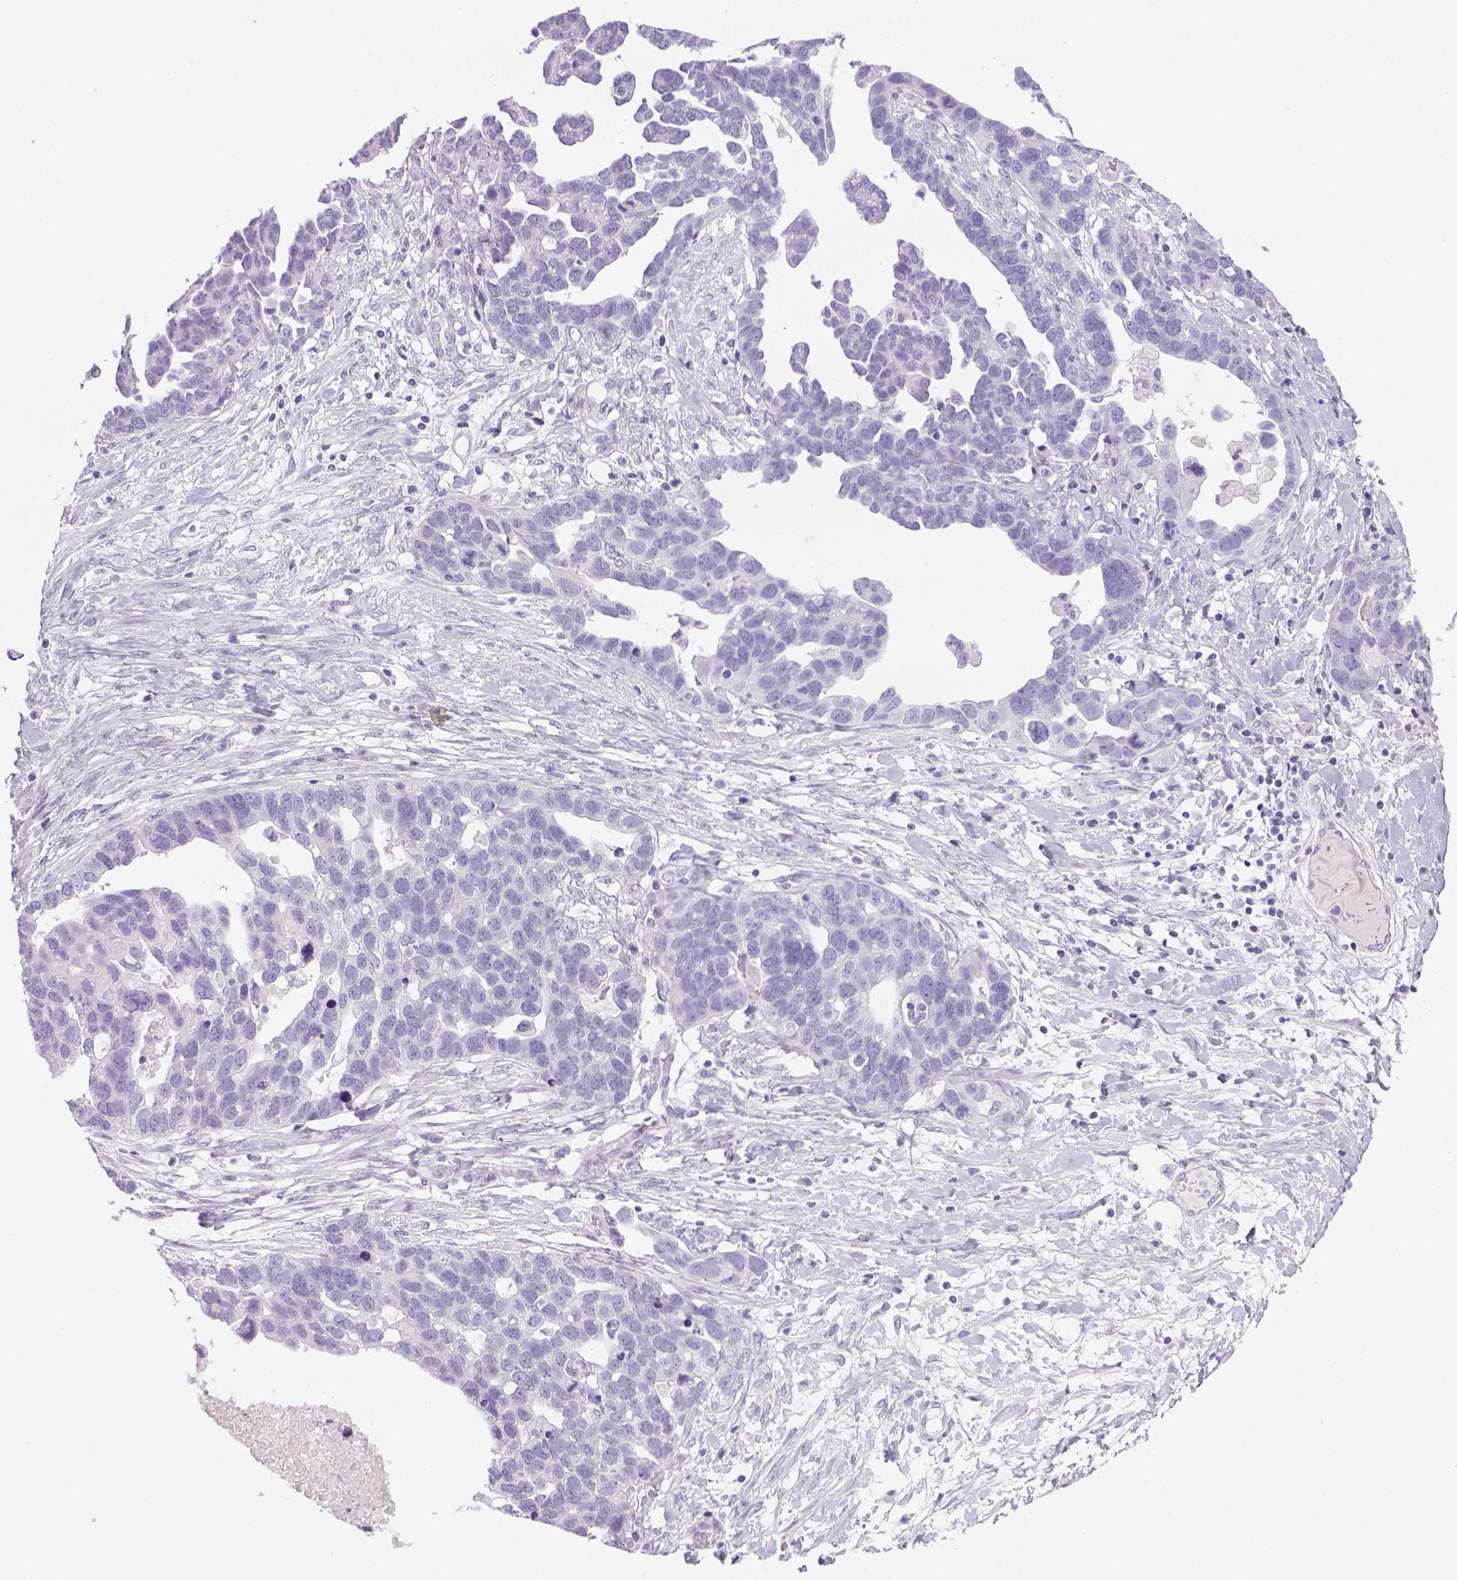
{"staining": {"intensity": "negative", "quantity": "none", "location": "none"}, "tissue": "ovarian cancer", "cell_type": "Tumor cells", "image_type": "cancer", "snomed": [{"axis": "morphology", "description": "Cystadenocarcinoma, serous, NOS"}, {"axis": "topography", "description": "Ovary"}], "caption": "The micrograph displays no significant positivity in tumor cells of ovarian cancer (serous cystadenocarcinoma).", "gene": "TENM4", "patient": {"sex": "female", "age": 54}}